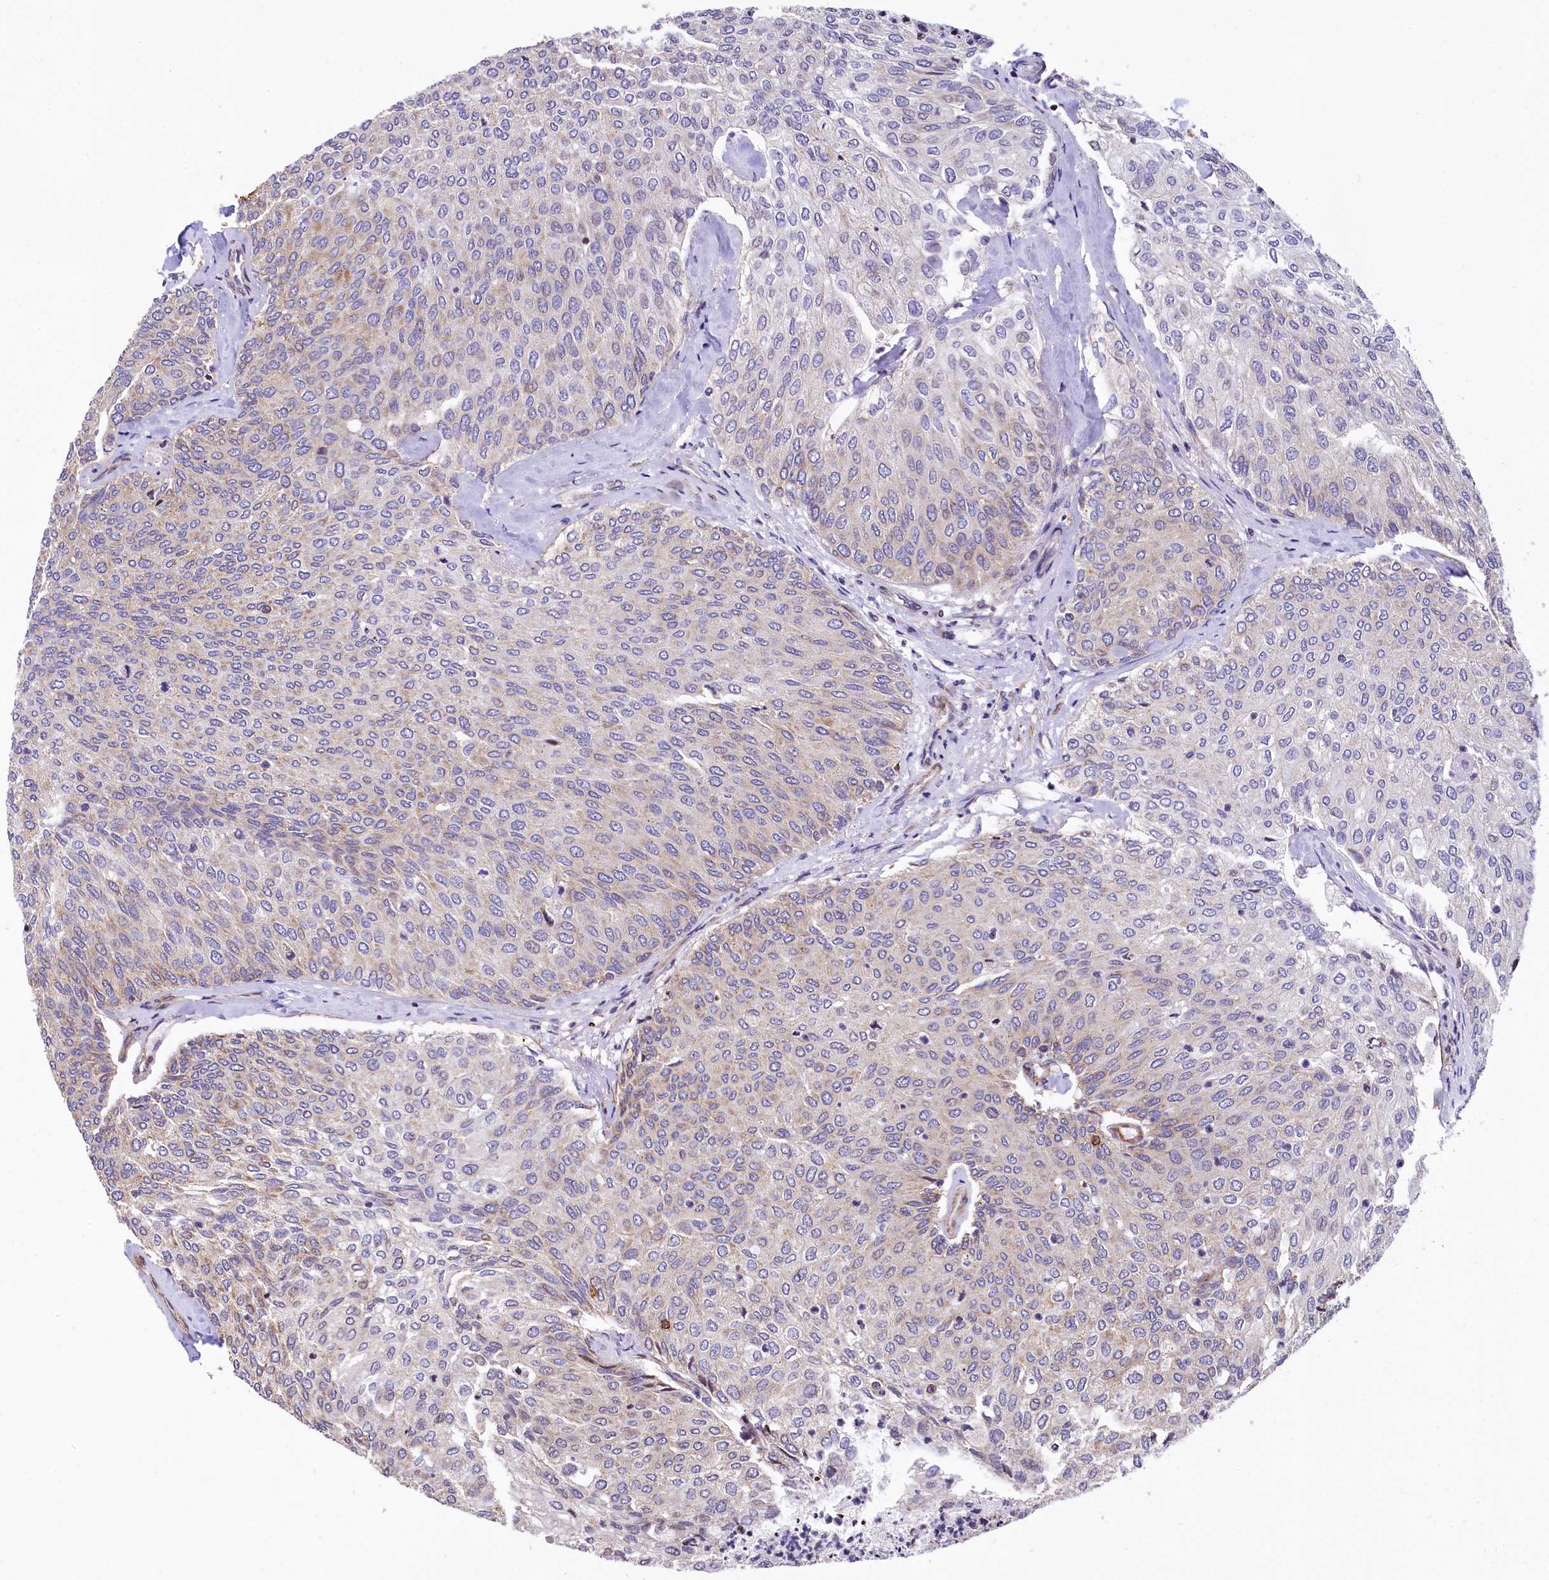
{"staining": {"intensity": "moderate", "quantity": "<25%", "location": "cytoplasmic/membranous"}, "tissue": "urothelial cancer", "cell_type": "Tumor cells", "image_type": "cancer", "snomed": [{"axis": "morphology", "description": "Urothelial carcinoma, Low grade"}, {"axis": "topography", "description": "Urinary bladder"}], "caption": "DAB (3,3'-diaminobenzidine) immunohistochemical staining of urothelial carcinoma (low-grade) displays moderate cytoplasmic/membranous protein expression in about <25% of tumor cells.", "gene": "ZNF2", "patient": {"sex": "female", "age": 79}}